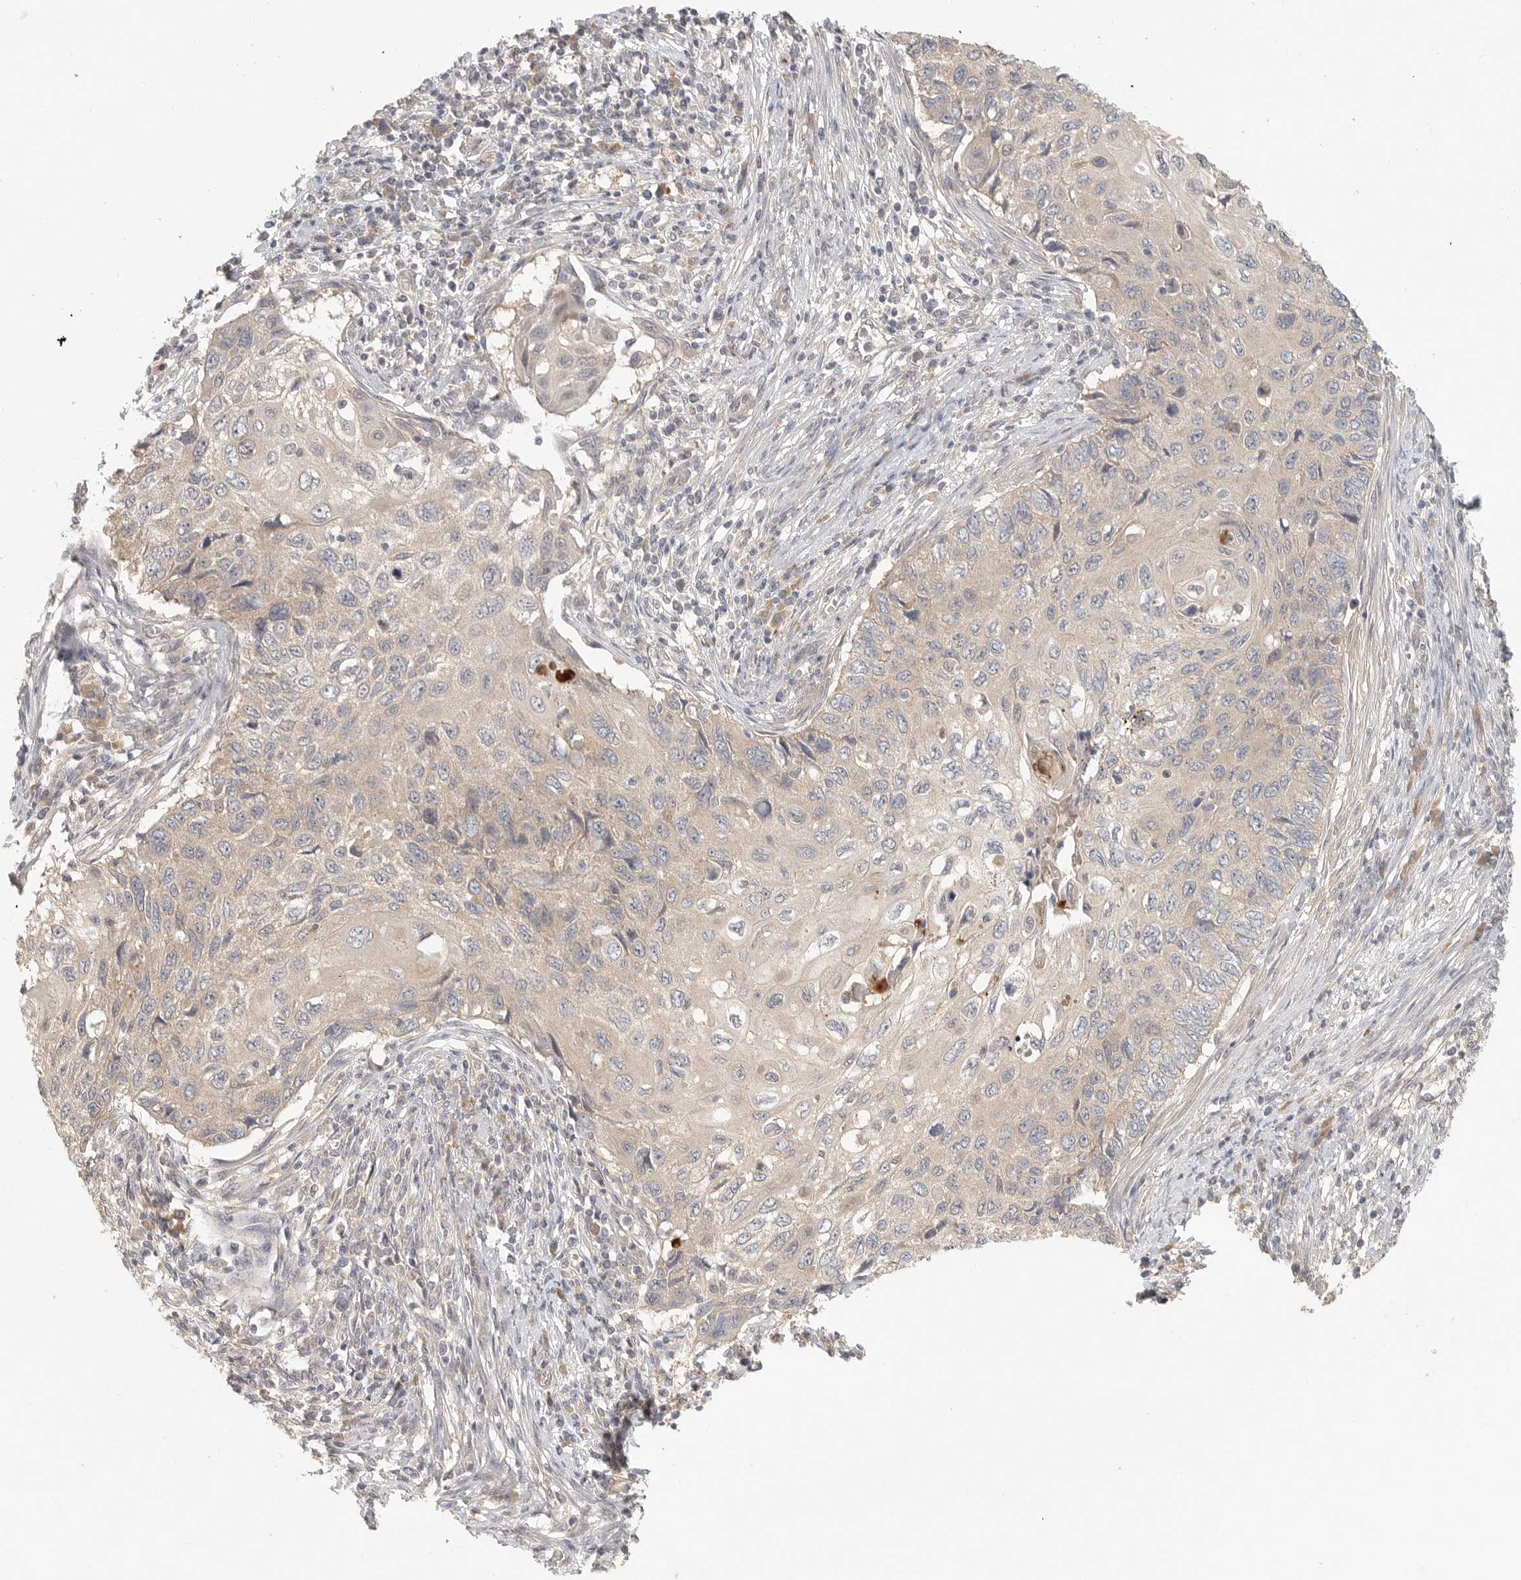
{"staining": {"intensity": "weak", "quantity": "<25%", "location": "cytoplasmic/membranous"}, "tissue": "cervical cancer", "cell_type": "Tumor cells", "image_type": "cancer", "snomed": [{"axis": "morphology", "description": "Squamous cell carcinoma, NOS"}, {"axis": "topography", "description": "Cervix"}], "caption": "IHC micrograph of neoplastic tissue: squamous cell carcinoma (cervical) stained with DAB (3,3'-diaminobenzidine) reveals no significant protein positivity in tumor cells. (DAB (3,3'-diaminobenzidine) immunohistochemistry (IHC) with hematoxylin counter stain).", "gene": "HDAC6", "patient": {"sex": "female", "age": 70}}